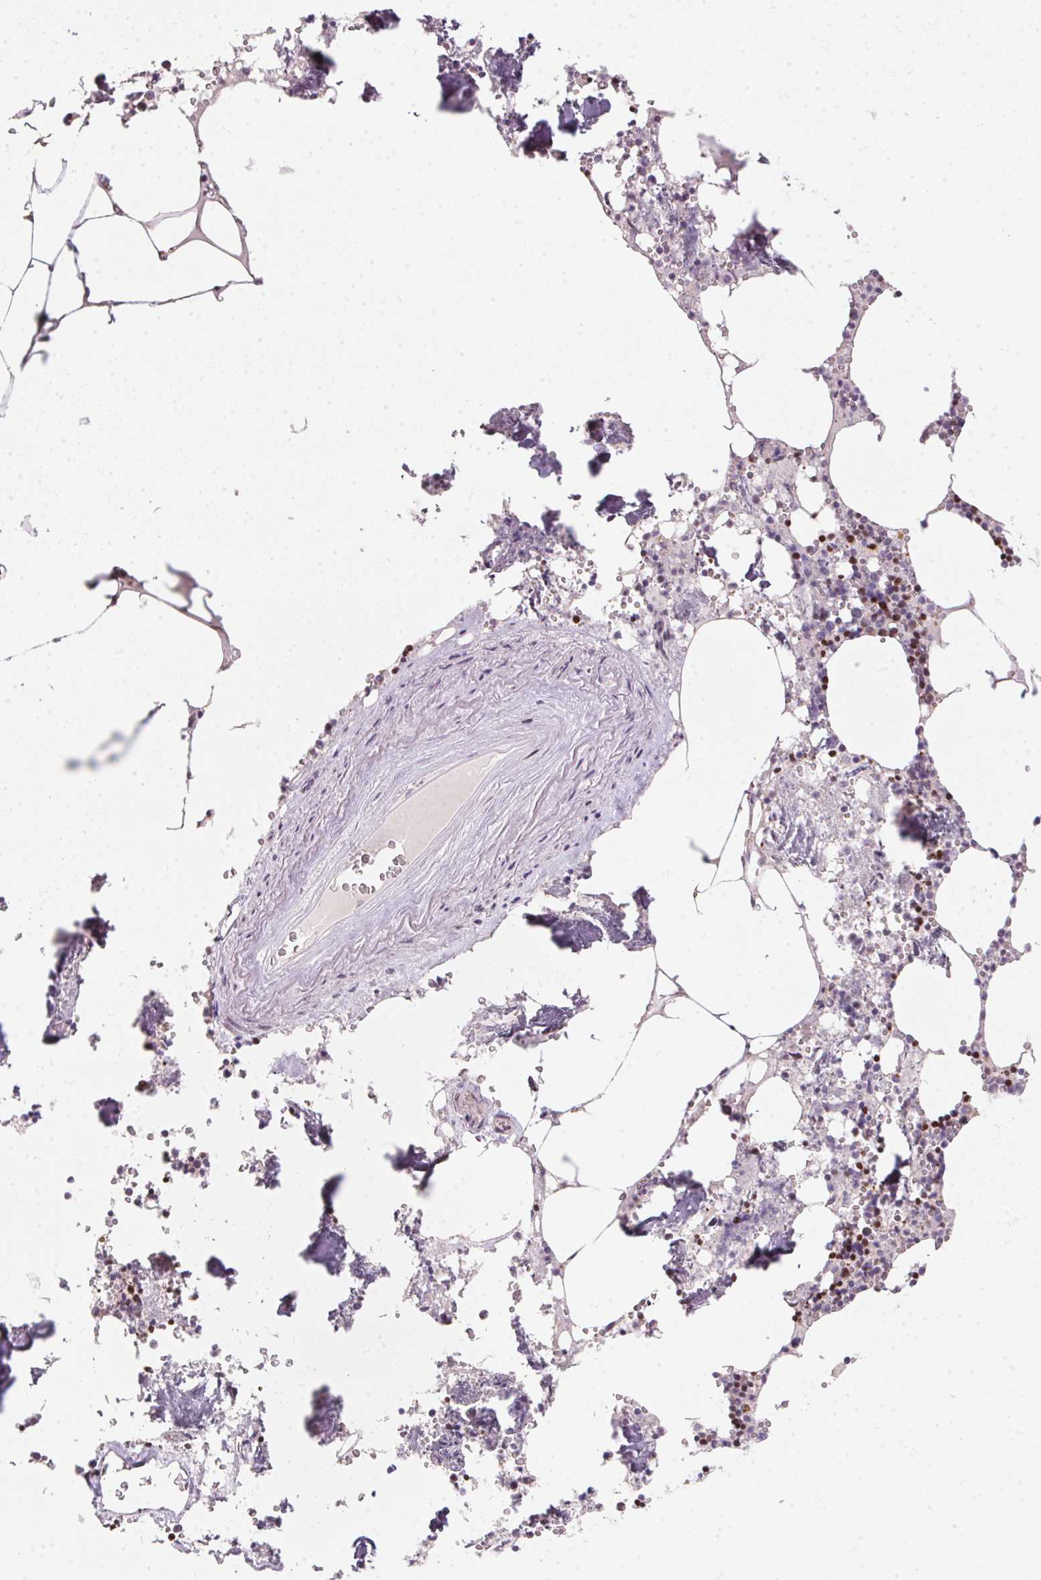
{"staining": {"intensity": "weak", "quantity": "<25%", "location": "cytoplasmic/membranous"}, "tissue": "bone marrow", "cell_type": "Hematopoietic cells", "image_type": "normal", "snomed": [{"axis": "morphology", "description": "Normal tissue, NOS"}, {"axis": "topography", "description": "Bone marrow"}], "caption": "The micrograph reveals no staining of hematopoietic cells in normal bone marrow. (DAB (3,3'-diaminobenzidine) immunohistochemistry (IHC), high magnification).", "gene": "RAB22A", "patient": {"sex": "male", "age": 54}}